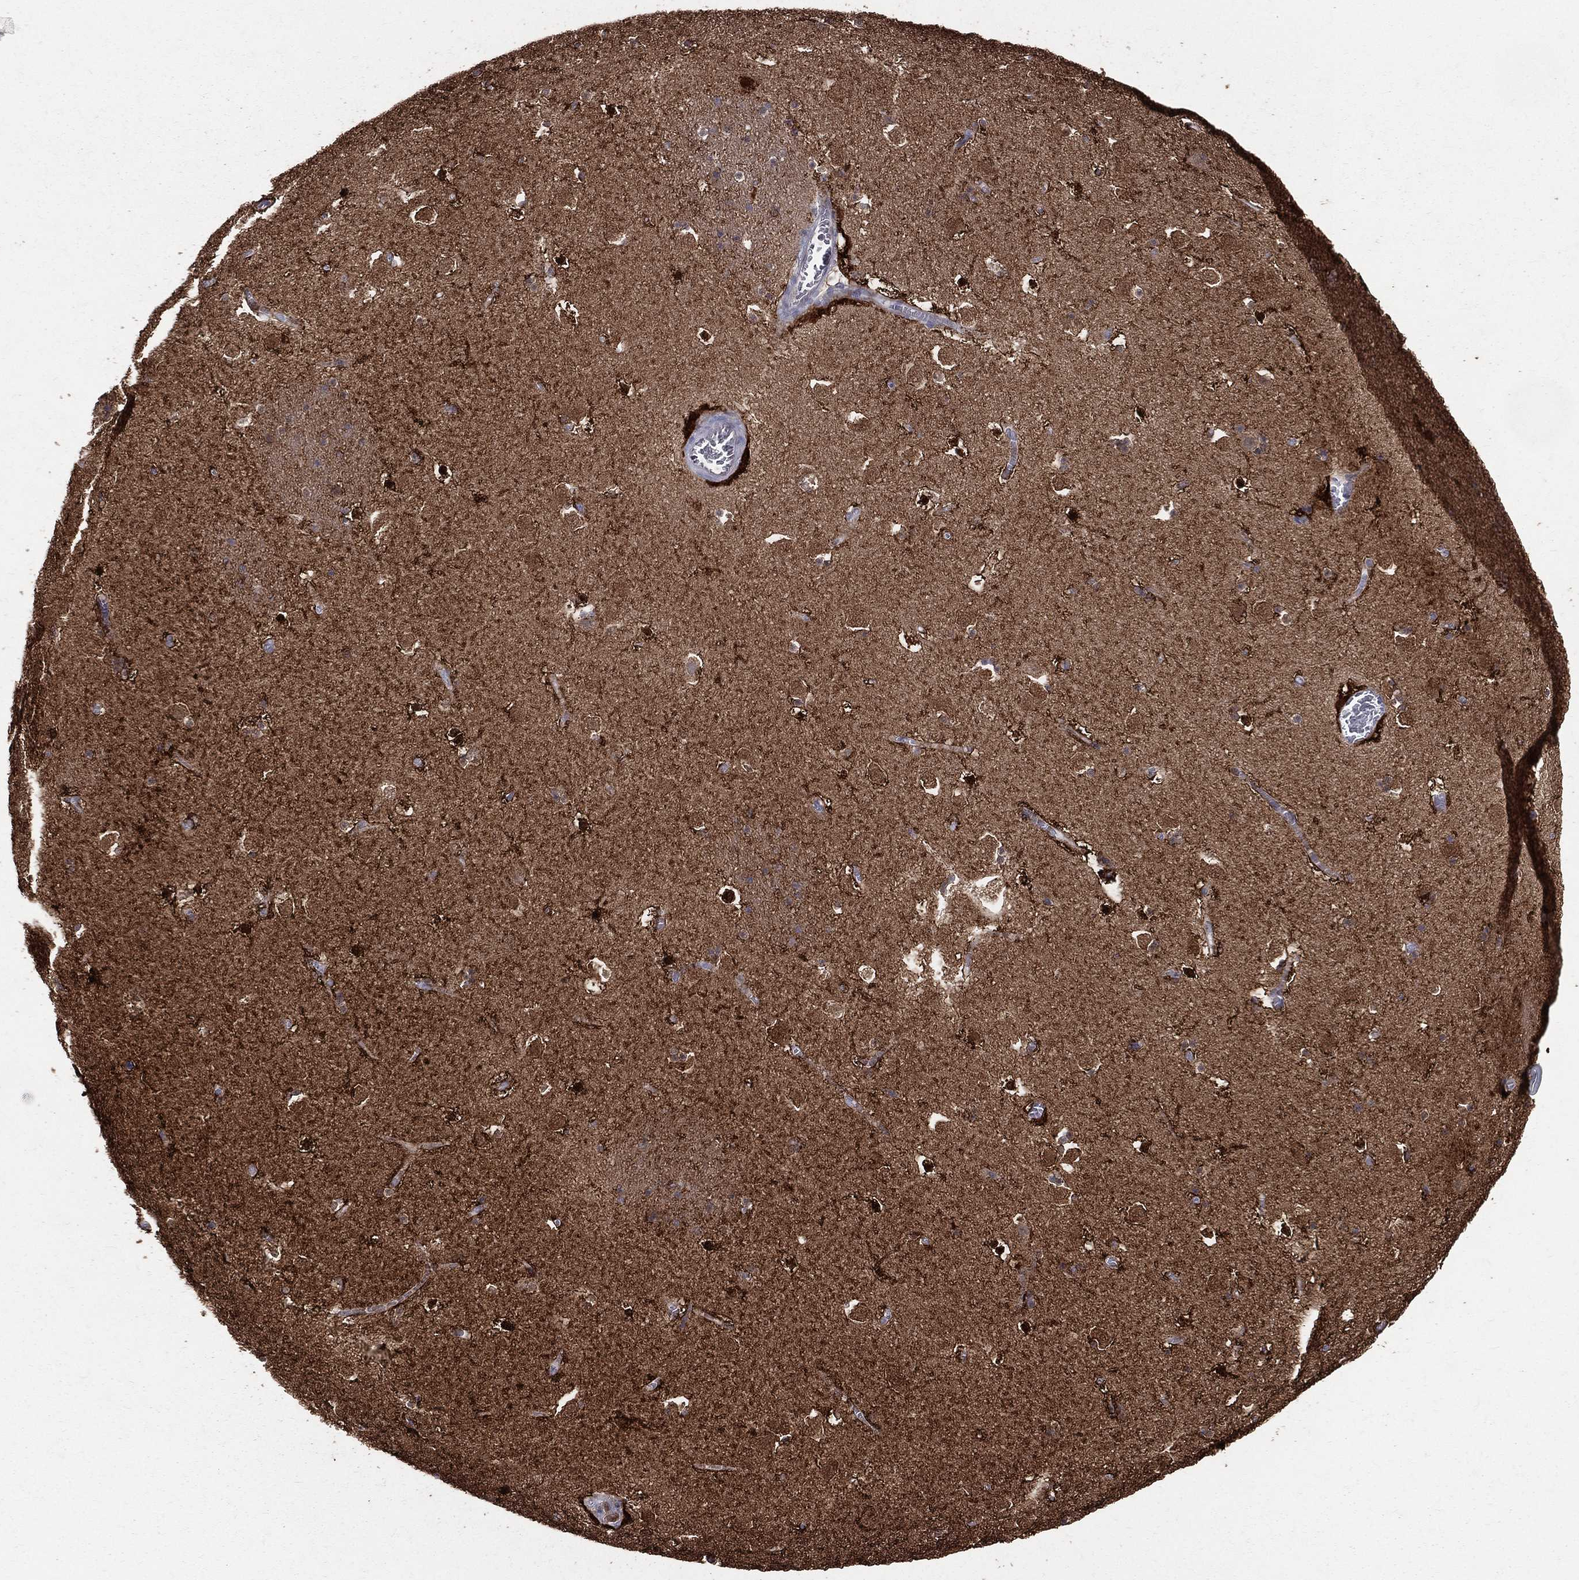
{"staining": {"intensity": "strong", "quantity": "25%-75%", "location": "cytoplasmic/membranous,nuclear"}, "tissue": "caudate", "cell_type": "Glial cells", "image_type": "normal", "snomed": [{"axis": "morphology", "description": "Normal tissue, NOS"}, {"axis": "topography", "description": "Lateral ventricle wall"}], "caption": "A histopathology image of caudate stained for a protein shows strong cytoplasmic/membranous,nuclear brown staining in glial cells. Nuclei are stained in blue.", "gene": "ENO1", "patient": {"sex": "female", "age": 42}}